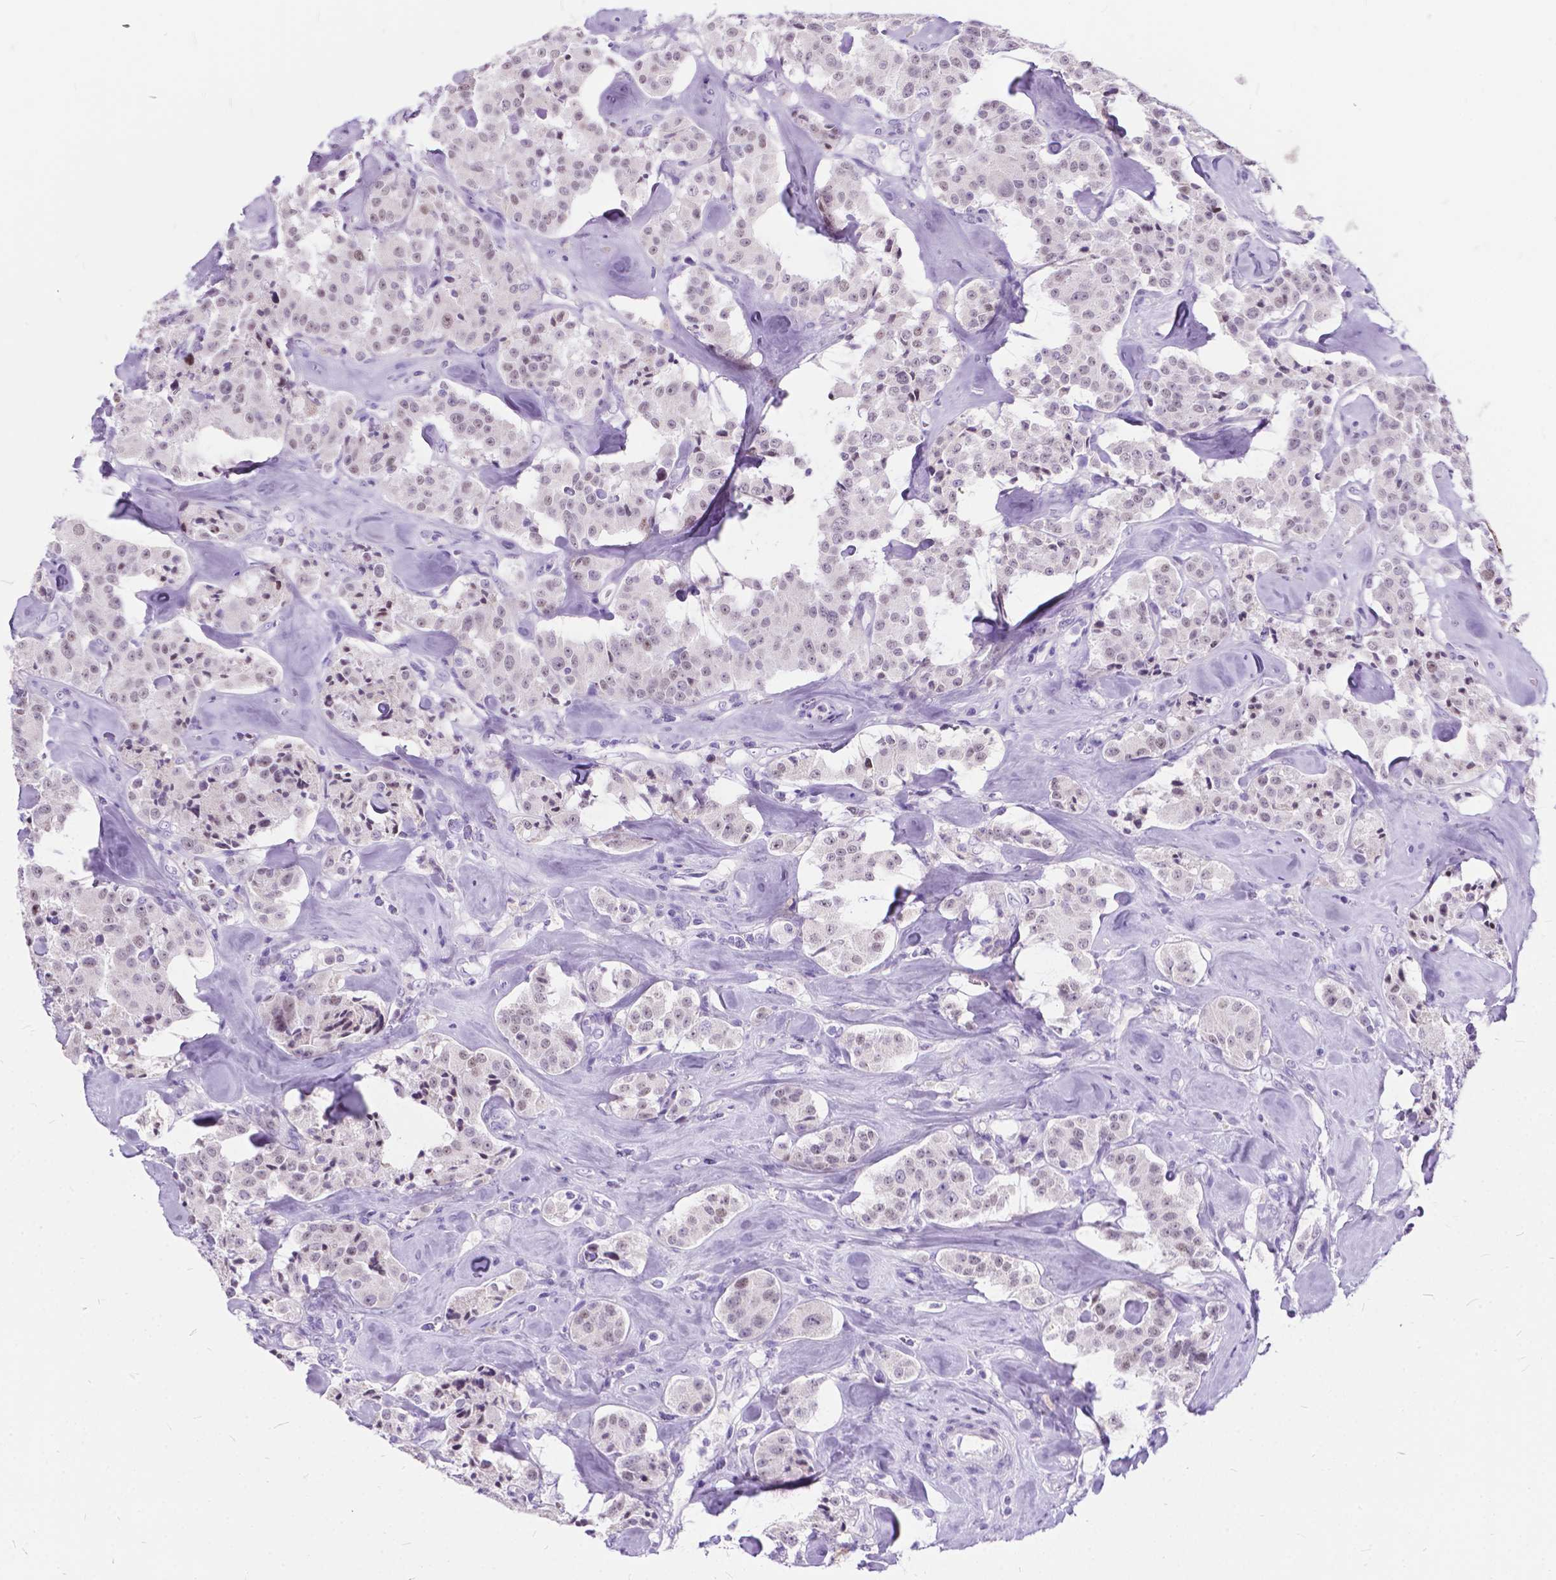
{"staining": {"intensity": "weak", "quantity": "25%-75%", "location": "nuclear"}, "tissue": "carcinoid", "cell_type": "Tumor cells", "image_type": "cancer", "snomed": [{"axis": "morphology", "description": "Carcinoid, malignant, NOS"}, {"axis": "topography", "description": "Pancreas"}], "caption": "Human carcinoid stained for a protein (brown) demonstrates weak nuclear positive positivity in approximately 25%-75% of tumor cells.", "gene": "BSND", "patient": {"sex": "male", "age": 41}}